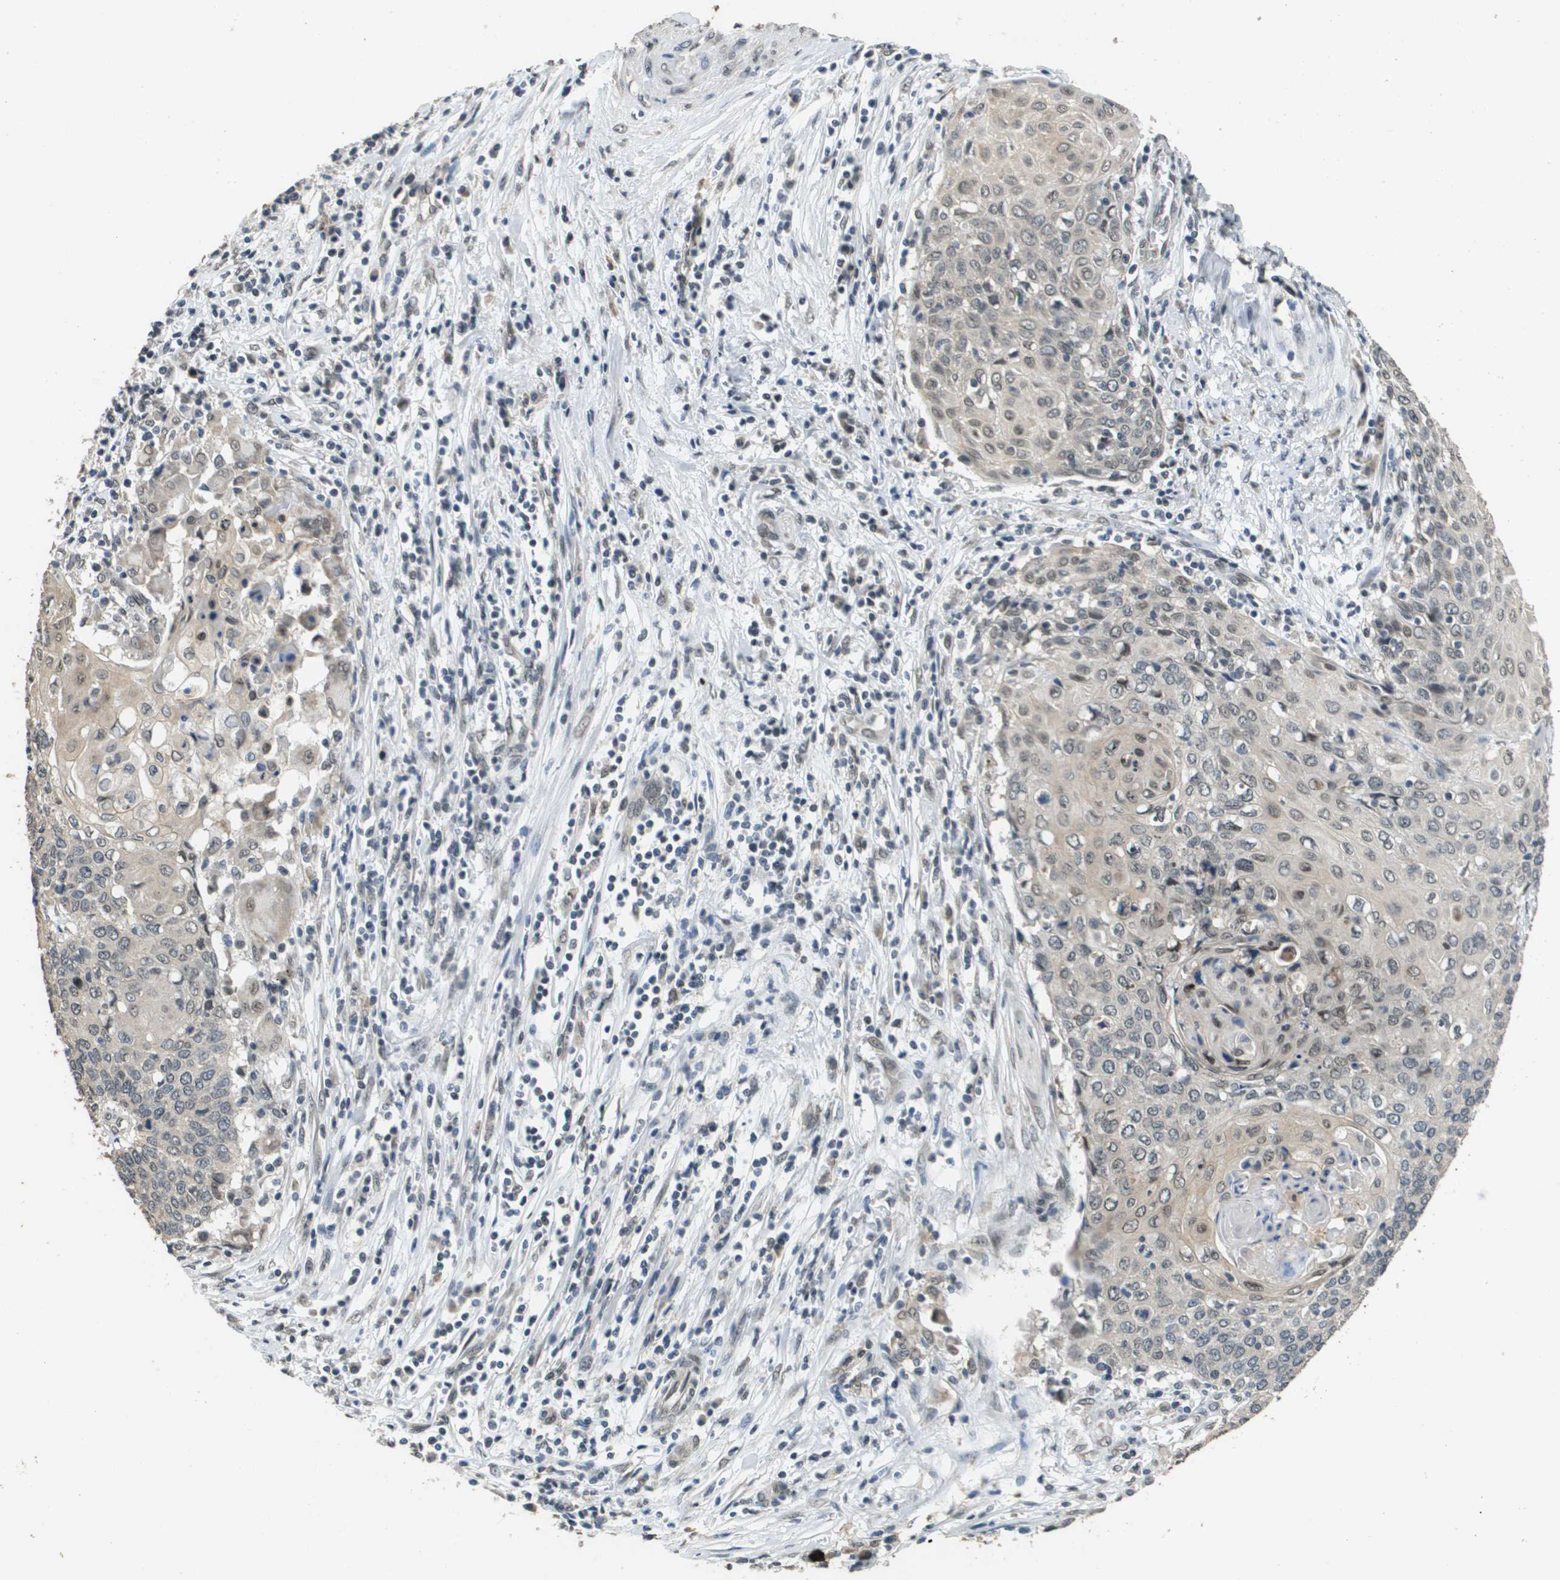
{"staining": {"intensity": "weak", "quantity": "<25%", "location": "cytoplasmic/membranous,nuclear"}, "tissue": "cervical cancer", "cell_type": "Tumor cells", "image_type": "cancer", "snomed": [{"axis": "morphology", "description": "Squamous cell carcinoma, NOS"}, {"axis": "topography", "description": "Cervix"}], "caption": "A histopathology image of human cervical cancer is negative for staining in tumor cells.", "gene": "FANCC", "patient": {"sex": "female", "age": 39}}